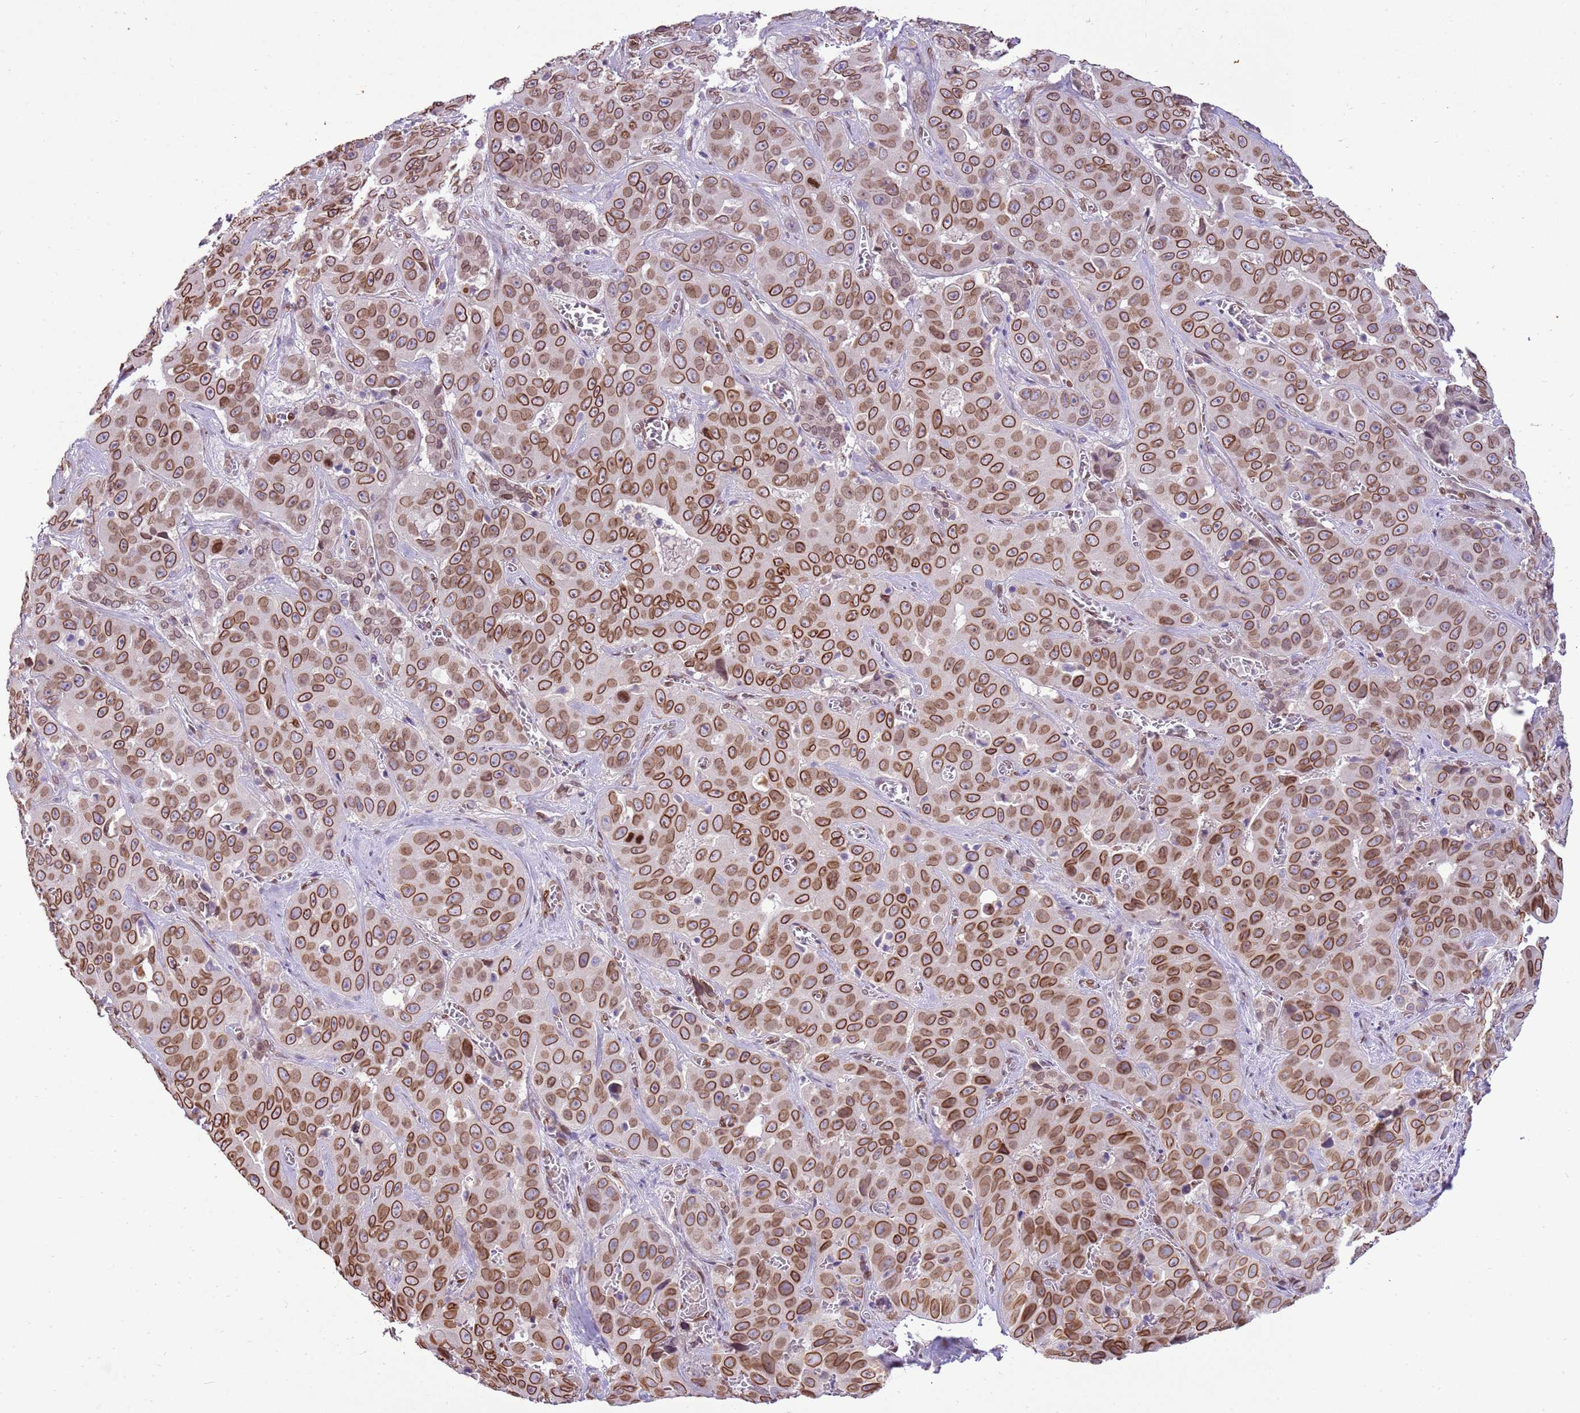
{"staining": {"intensity": "strong", "quantity": ">75%", "location": "cytoplasmic/membranous,nuclear"}, "tissue": "liver cancer", "cell_type": "Tumor cells", "image_type": "cancer", "snomed": [{"axis": "morphology", "description": "Cholangiocarcinoma"}, {"axis": "topography", "description": "Liver"}], "caption": "An immunohistochemistry photomicrograph of neoplastic tissue is shown. Protein staining in brown labels strong cytoplasmic/membranous and nuclear positivity in liver cholangiocarcinoma within tumor cells.", "gene": "TMEM47", "patient": {"sex": "female", "age": 52}}